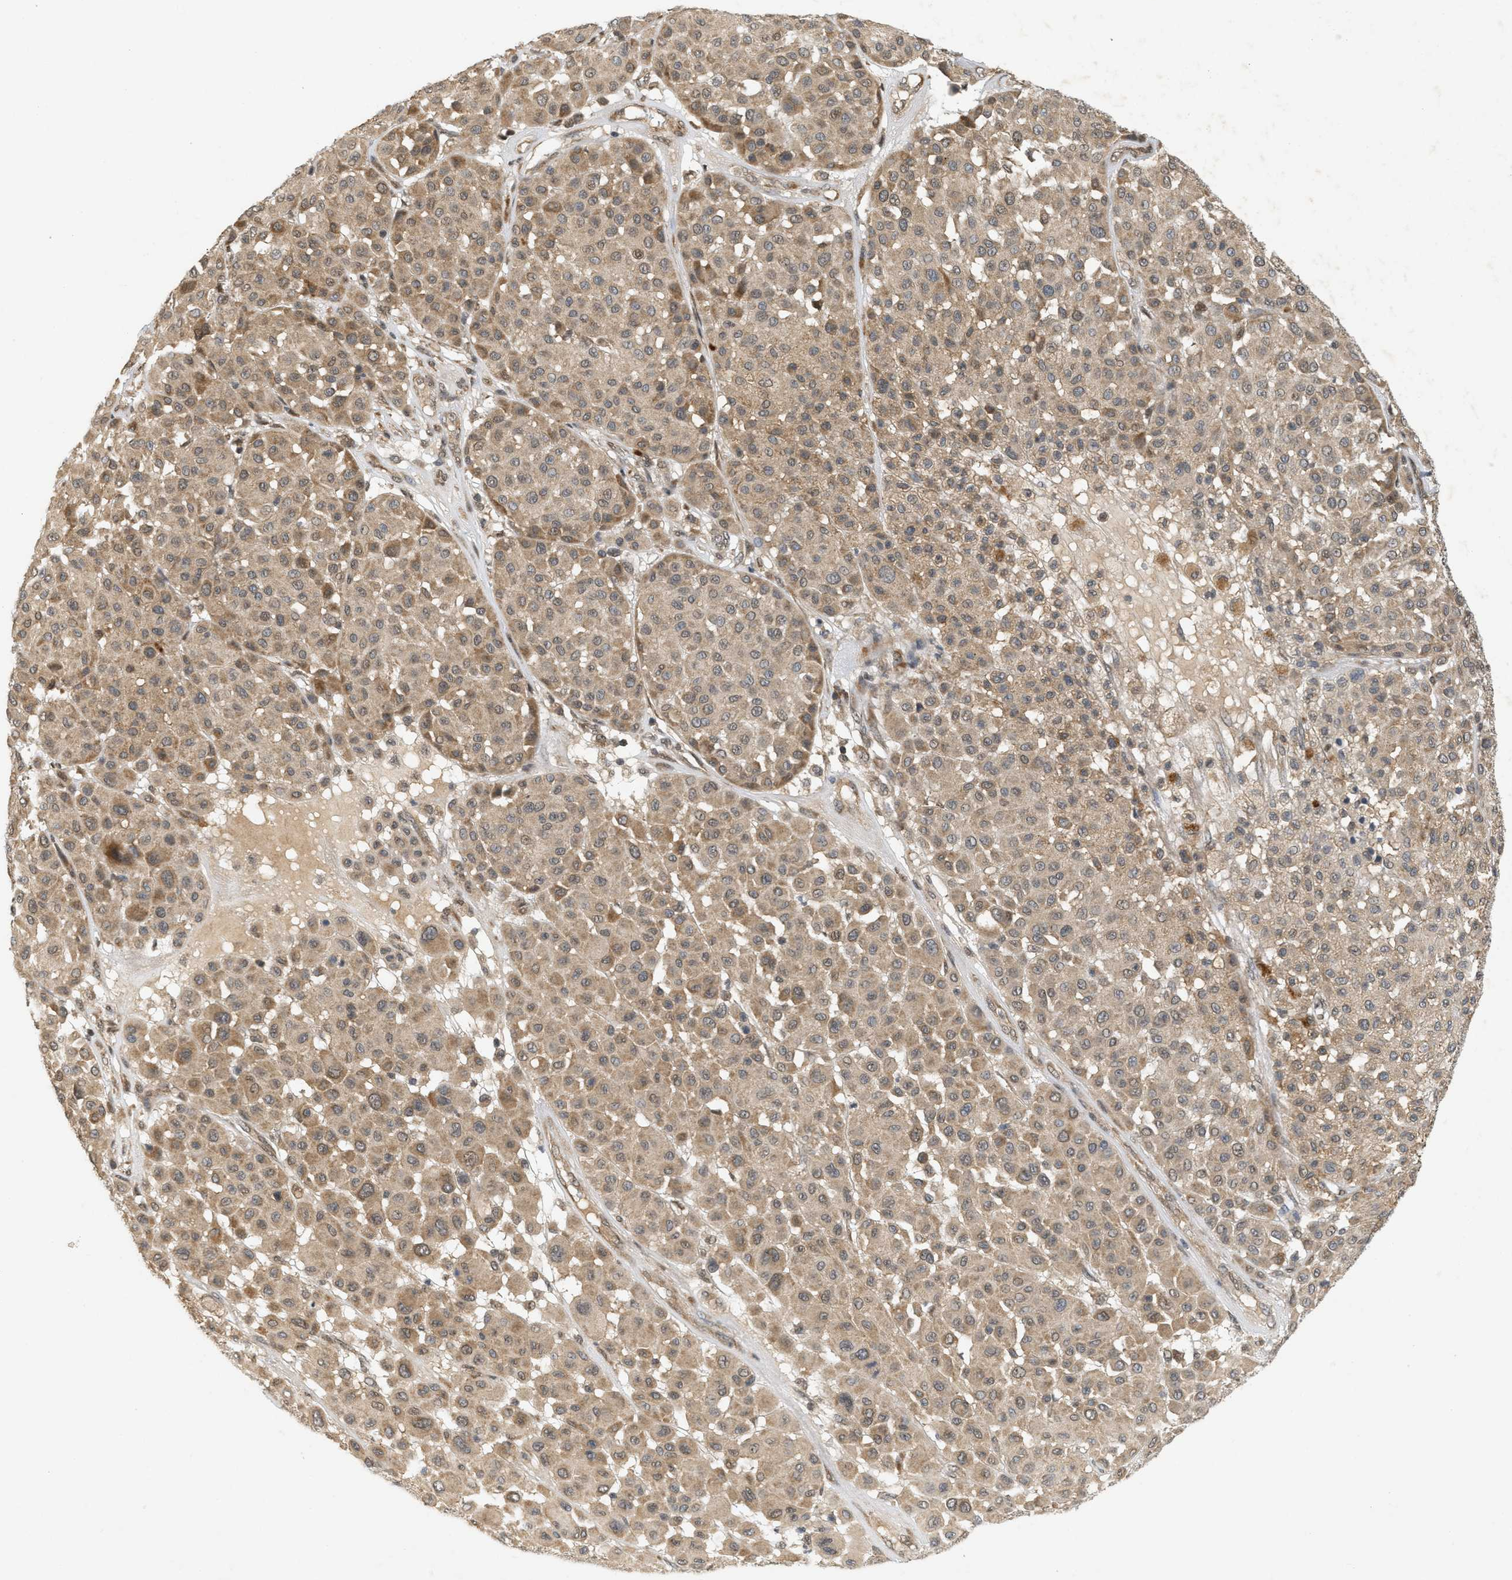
{"staining": {"intensity": "moderate", "quantity": ">75%", "location": "cytoplasmic/membranous"}, "tissue": "melanoma", "cell_type": "Tumor cells", "image_type": "cancer", "snomed": [{"axis": "morphology", "description": "Malignant melanoma, Metastatic site"}, {"axis": "topography", "description": "Soft tissue"}], "caption": "A brown stain highlights moderate cytoplasmic/membranous expression of a protein in human melanoma tumor cells.", "gene": "PRKD1", "patient": {"sex": "male", "age": 41}}